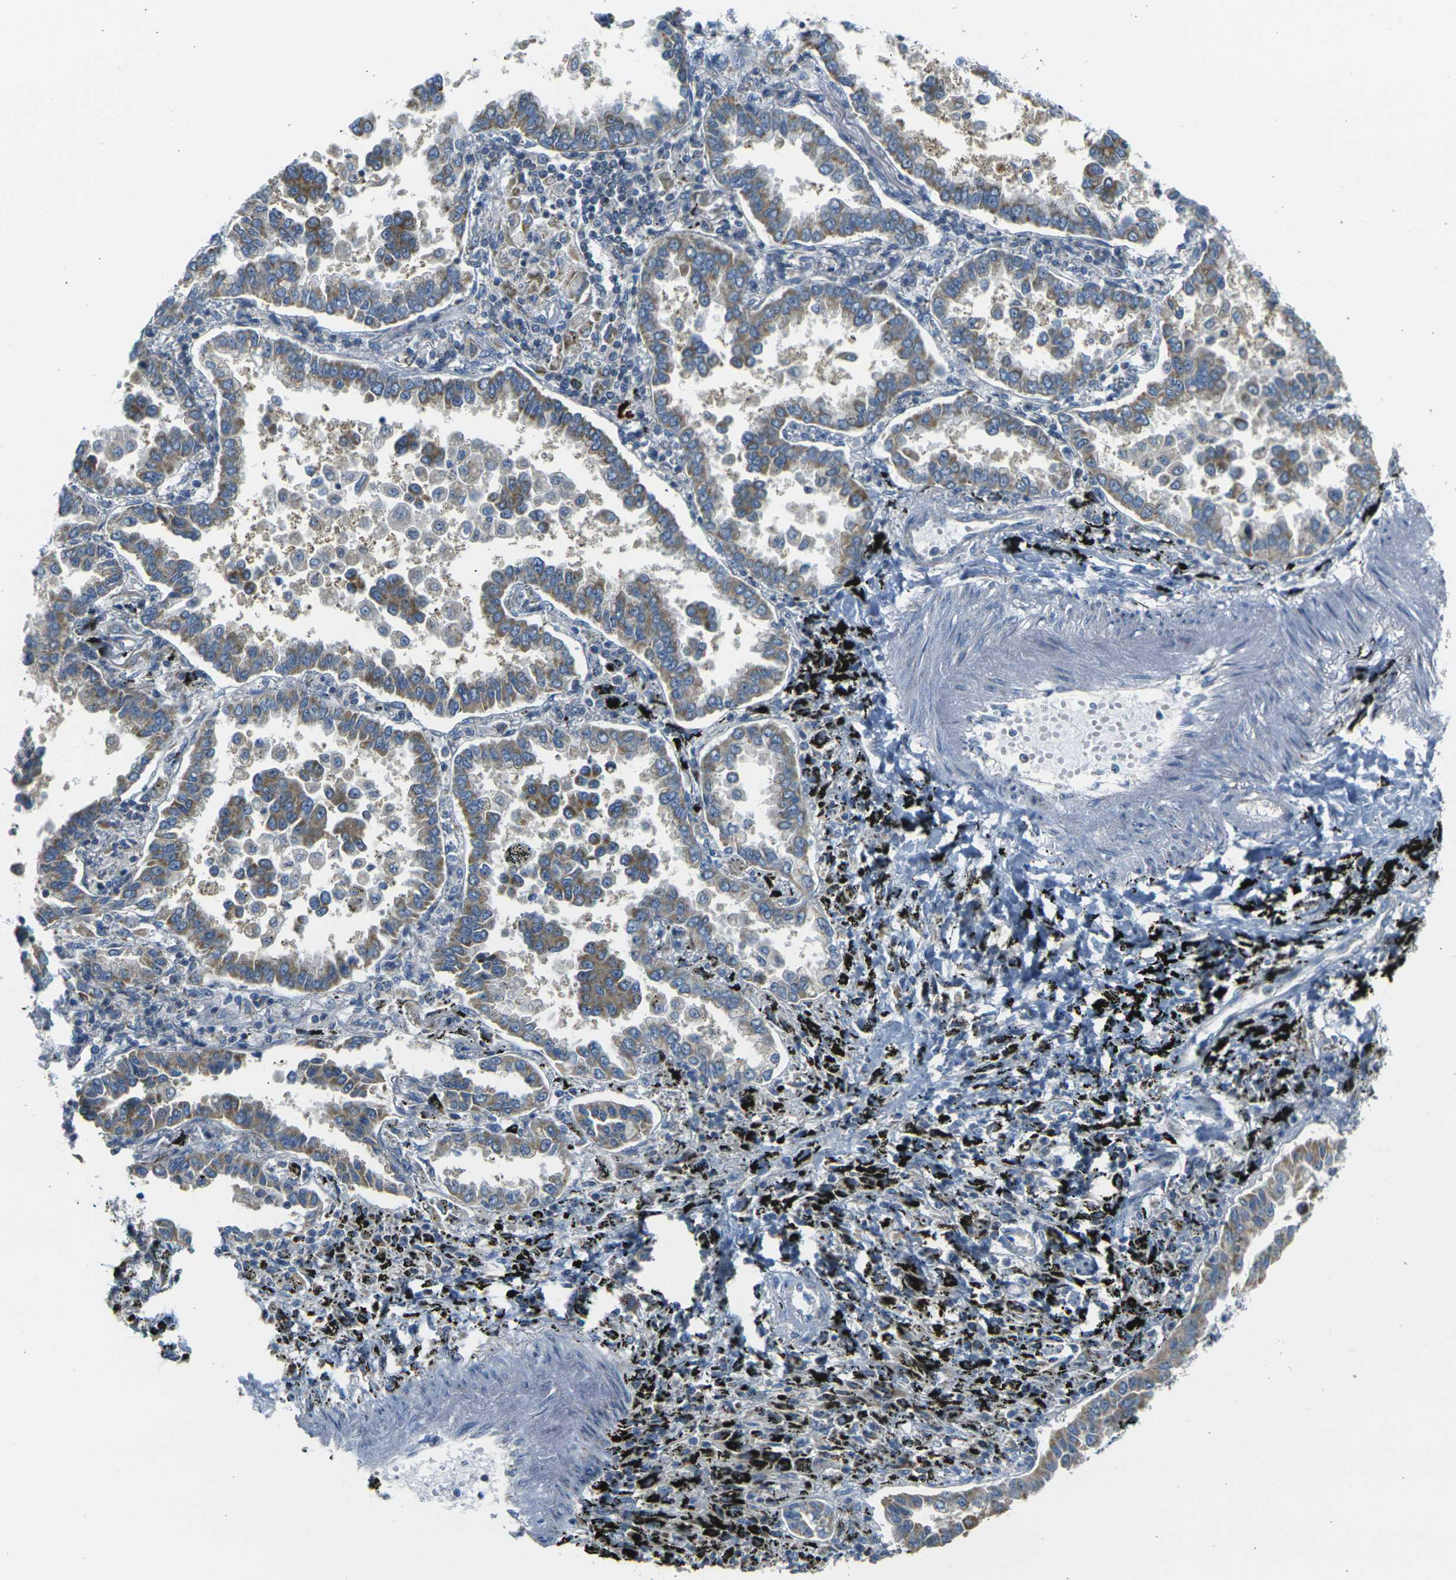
{"staining": {"intensity": "moderate", "quantity": ">75%", "location": "cytoplasmic/membranous"}, "tissue": "lung cancer", "cell_type": "Tumor cells", "image_type": "cancer", "snomed": [{"axis": "morphology", "description": "Normal tissue, NOS"}, {"axis": "morphology", "description": "Adenocarcinoma, NOS"}, {"axis": "topography", "description": "Lung"}], "caption": "The micrograph shows immunohistochemical staining of lung adenocarcinoma. There is moderate cytoplasmic/membranous positivity is identified in about >75% of tumor cells.", "gene": "PARD6B", "patient": {"sex": "male", "age": 59}}